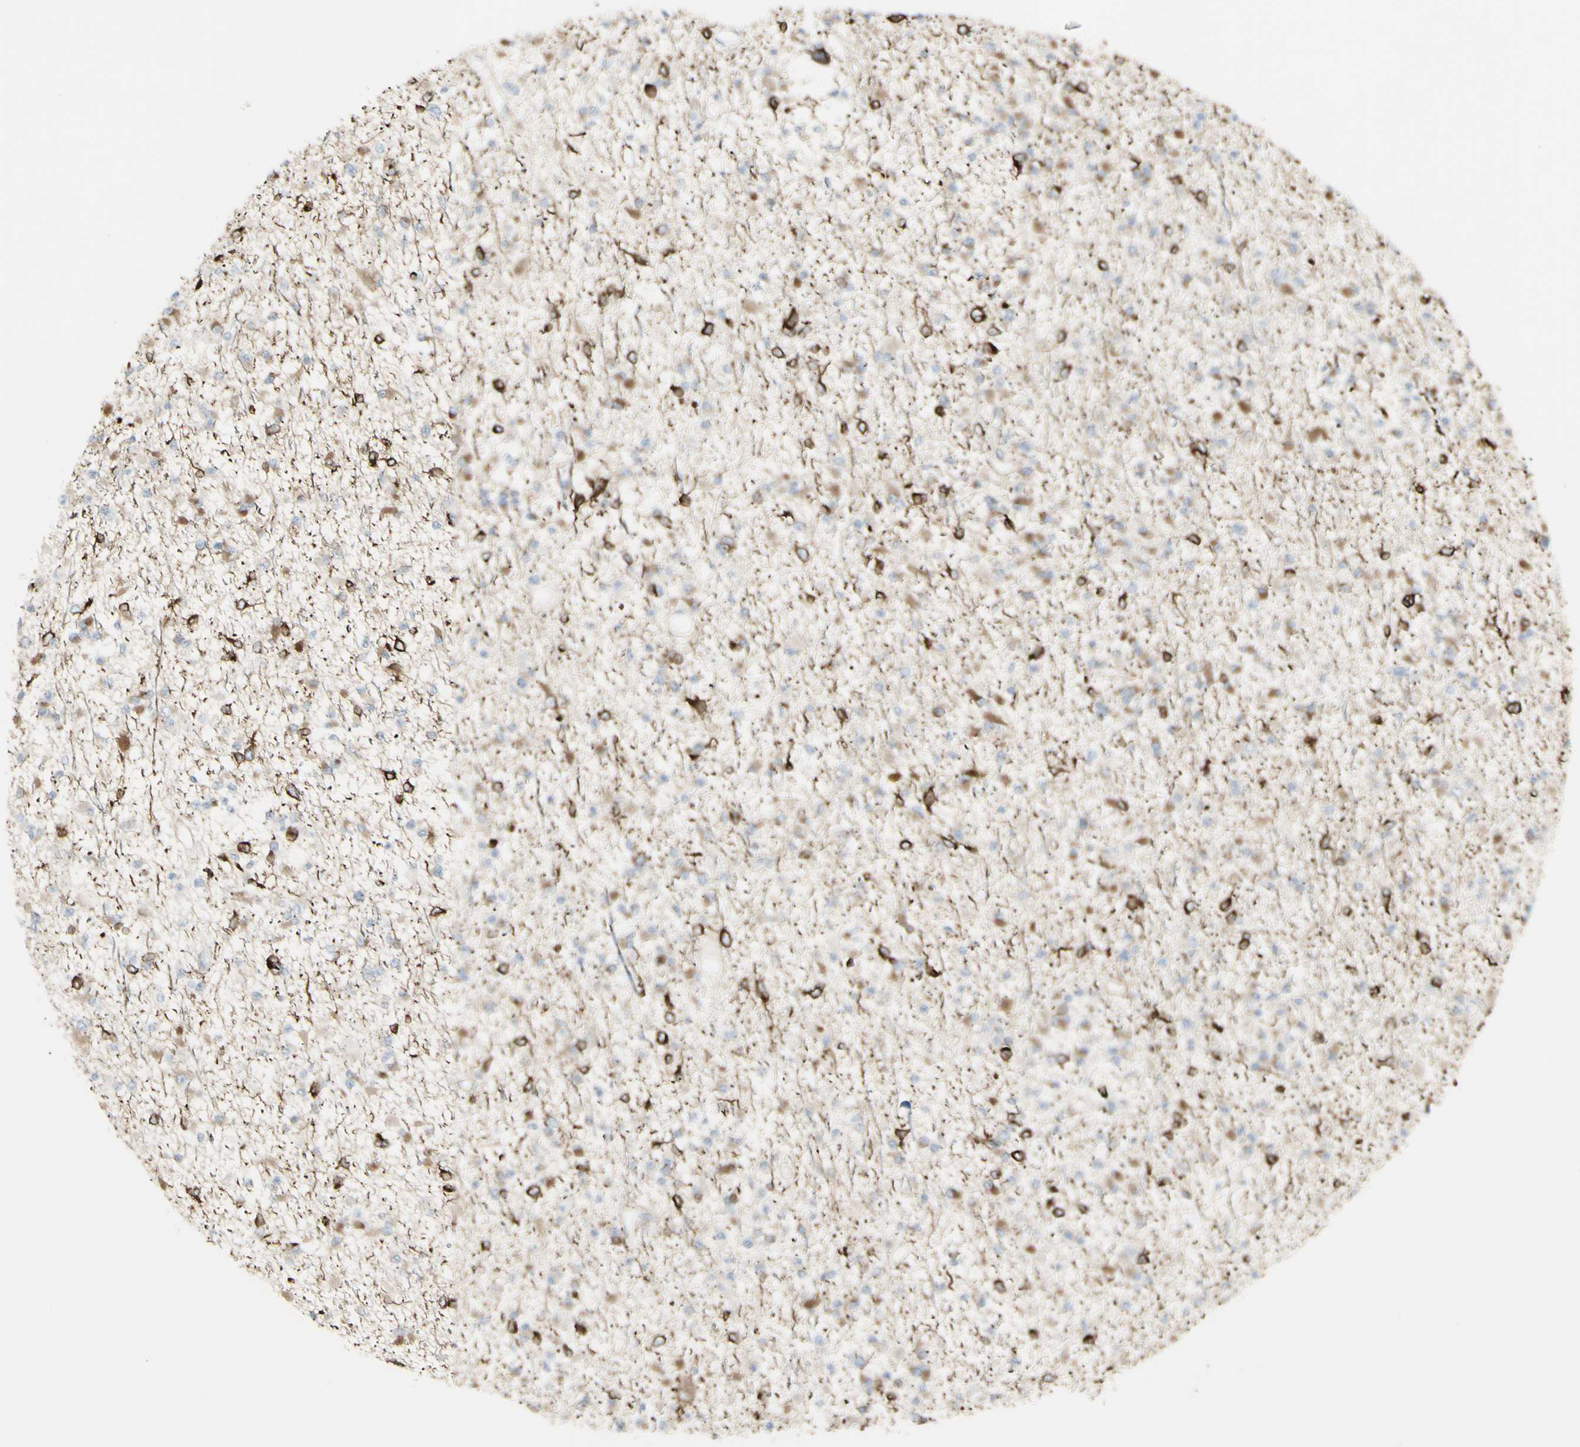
{"staining": {"intensity": "strong", "quantity": "25%-75%", "location": "cytoplasmic/membranous"}, "tissue": "glioma", "cell_type": "Tumor cells", "image_type": "cancer", "snomed": [{"axis": "morphology", "description": "Glioma, malignant, Low grade"}, {"axis": "topography", "description": "Brain"}], "caption": "Immunohistochemical staining of malignant glioma (low-grade) shows high levels of strong cytoplasmic/membranous protein staining in about 25%-75% of tumor cells.", "gene": "ENSG00000198211", "patient": {"sex": "female", "age": 22}}